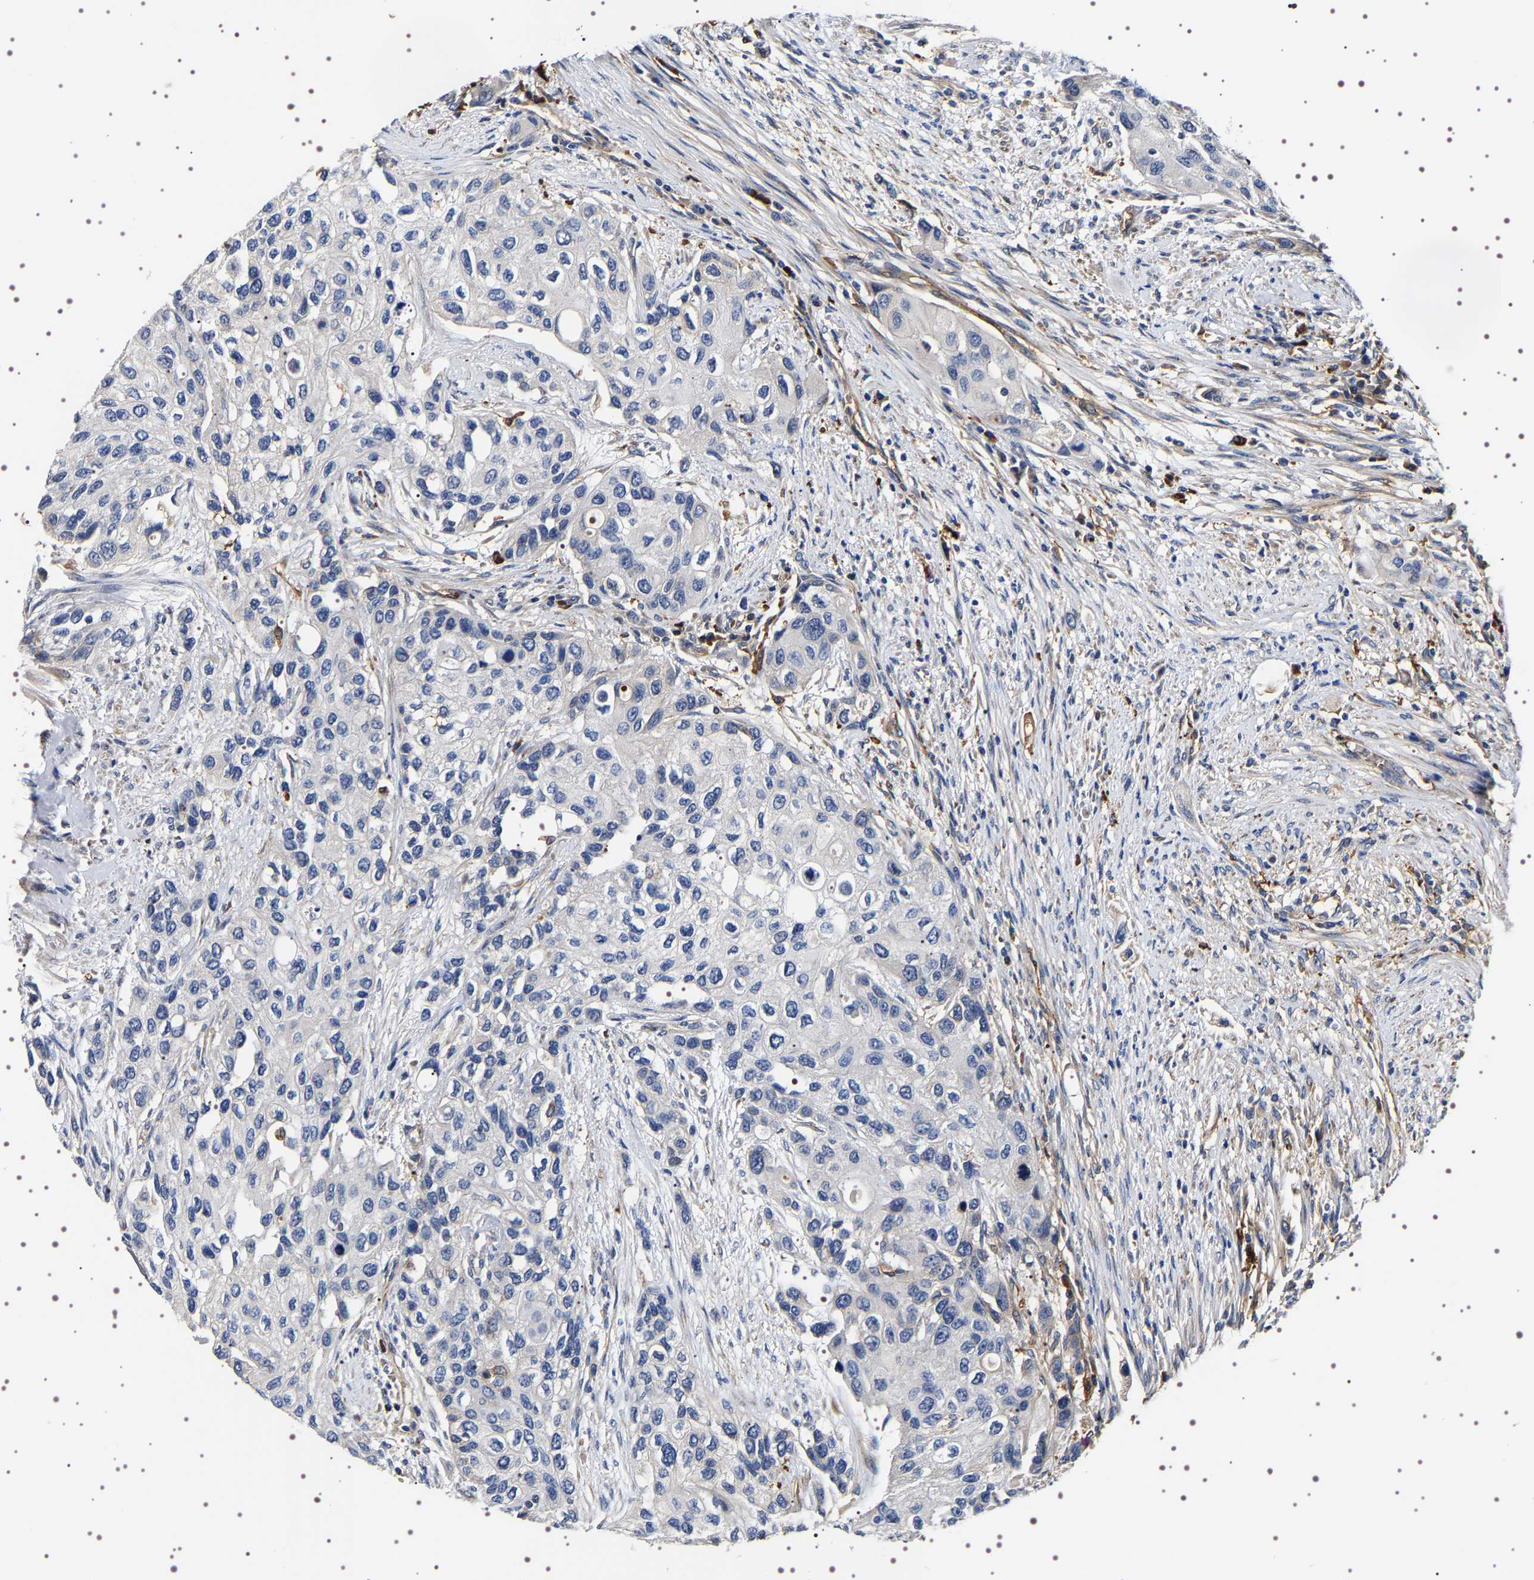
{"staining": {"intensity": "negative", "quantity": "none", "location": "none"}, "tissue": "urothelial cancer", "cell_type": "Tumor cells", "image_type": "cancer", "snomed": [{"axis": "morphology", "description": "Urothelial carcinoma, High grade"}, {"axis": "topography", "description": "Urinary bladder"}], "caption": "A histopathology image of human urothelial carcinoma (high-grade) is negative for staining in tumor cells. (DAB immunohistochemistry with hematoxylin counter stain).", "gene": "ALPL", "patient": {"sex": "female", "age": 56}}